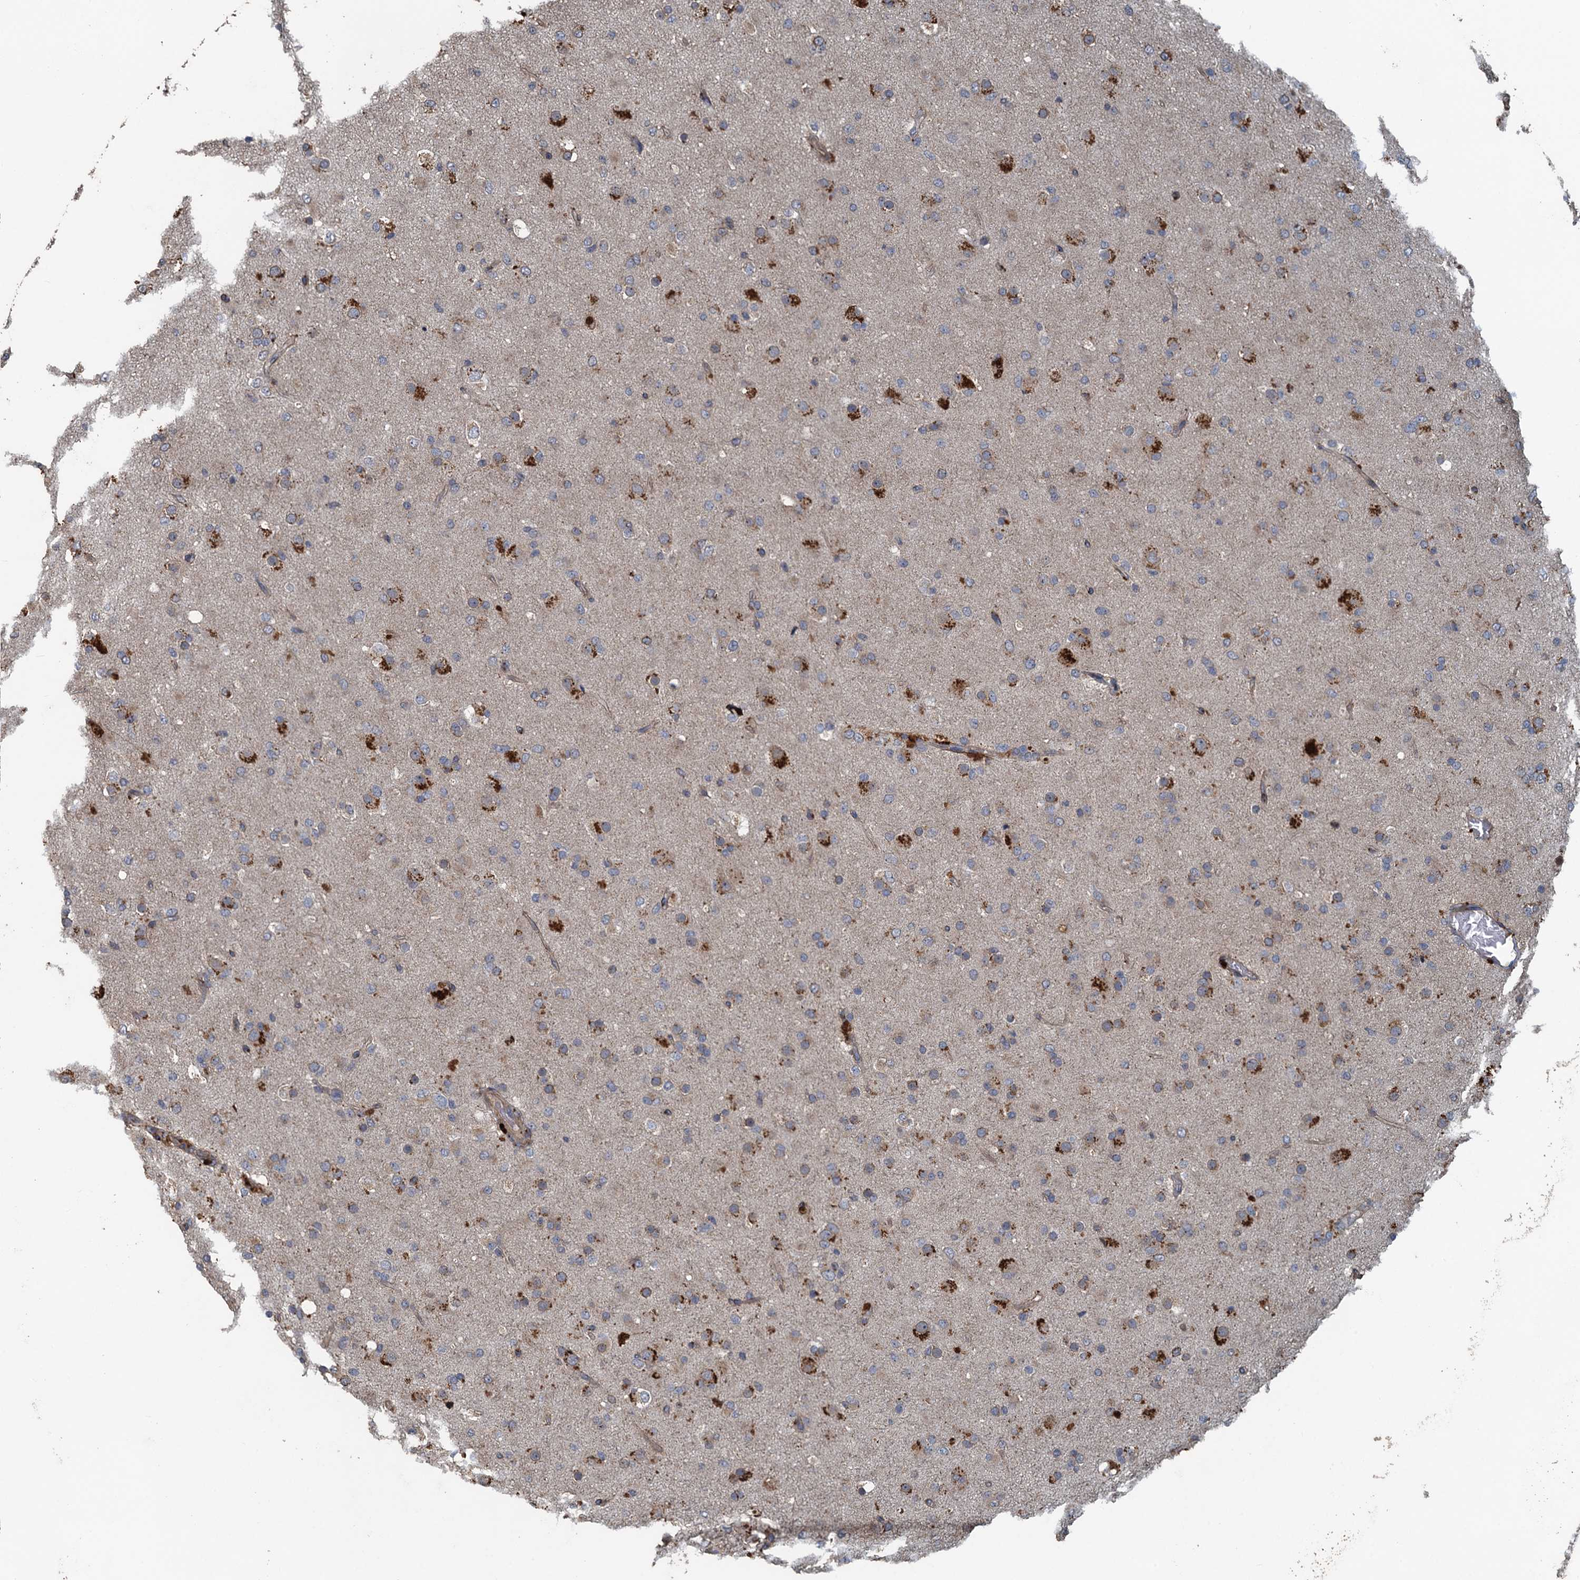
{"staining": {"intensity": "moderate", "quantity": "<25%", "location": "cytoplasmic/membranous"}, "tissue": "glioma", "cell_type": "Tumor cells", "image_type": "cancer", "snomed": [{"axis": "morphology", "description": "Glioma, malignant, Low grade"}, {"axis": "topography", "description": "Brain"}], "caption": "A brown stain highlights moderate cytoplasmic/membranous staining of a protein in glioma tumor cells. Ihc stains the protein in brown and the nuclei are stained blue.", "gene": "AGRN", "patient": {"sex": "male", "age": 65}}